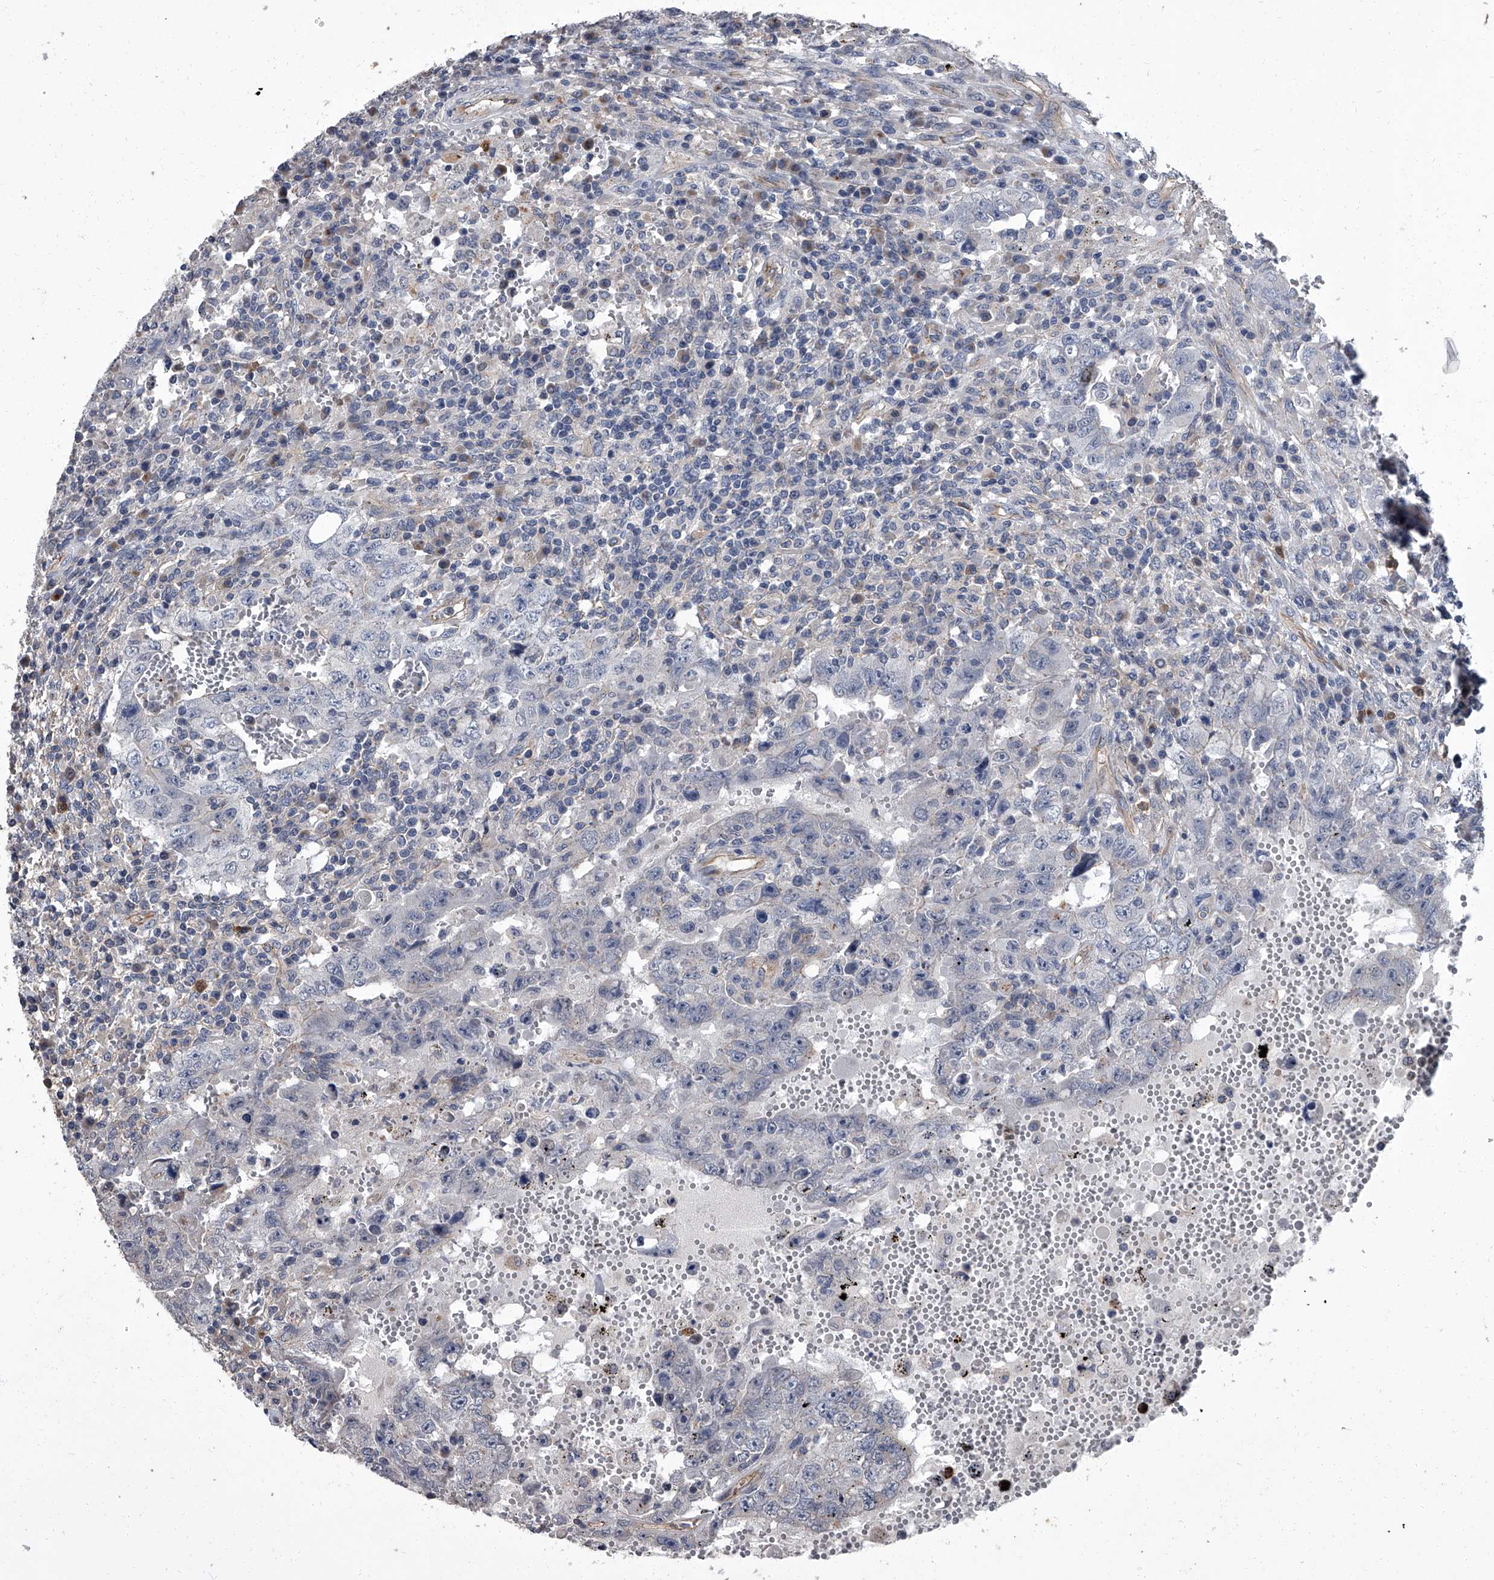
{"staining": {"intensity": "negative", "quantity": "none", "location": "none"}, "tissue": "testis cancer", "cell_type": "Tumor cells", "image_type": "cancer", "snomed": [{"axis": "morphology", "description": "Carcinoma, Embryonal, NOS"}, {"axis": "topography", "description": "Testis"}], "caption": "Immunohistochemical staining of testis embryonal carcinoma reveals no significant expression in tumor cells.", "gene": "SIRT4", "patient": {"sex": "male", "age": 26}}